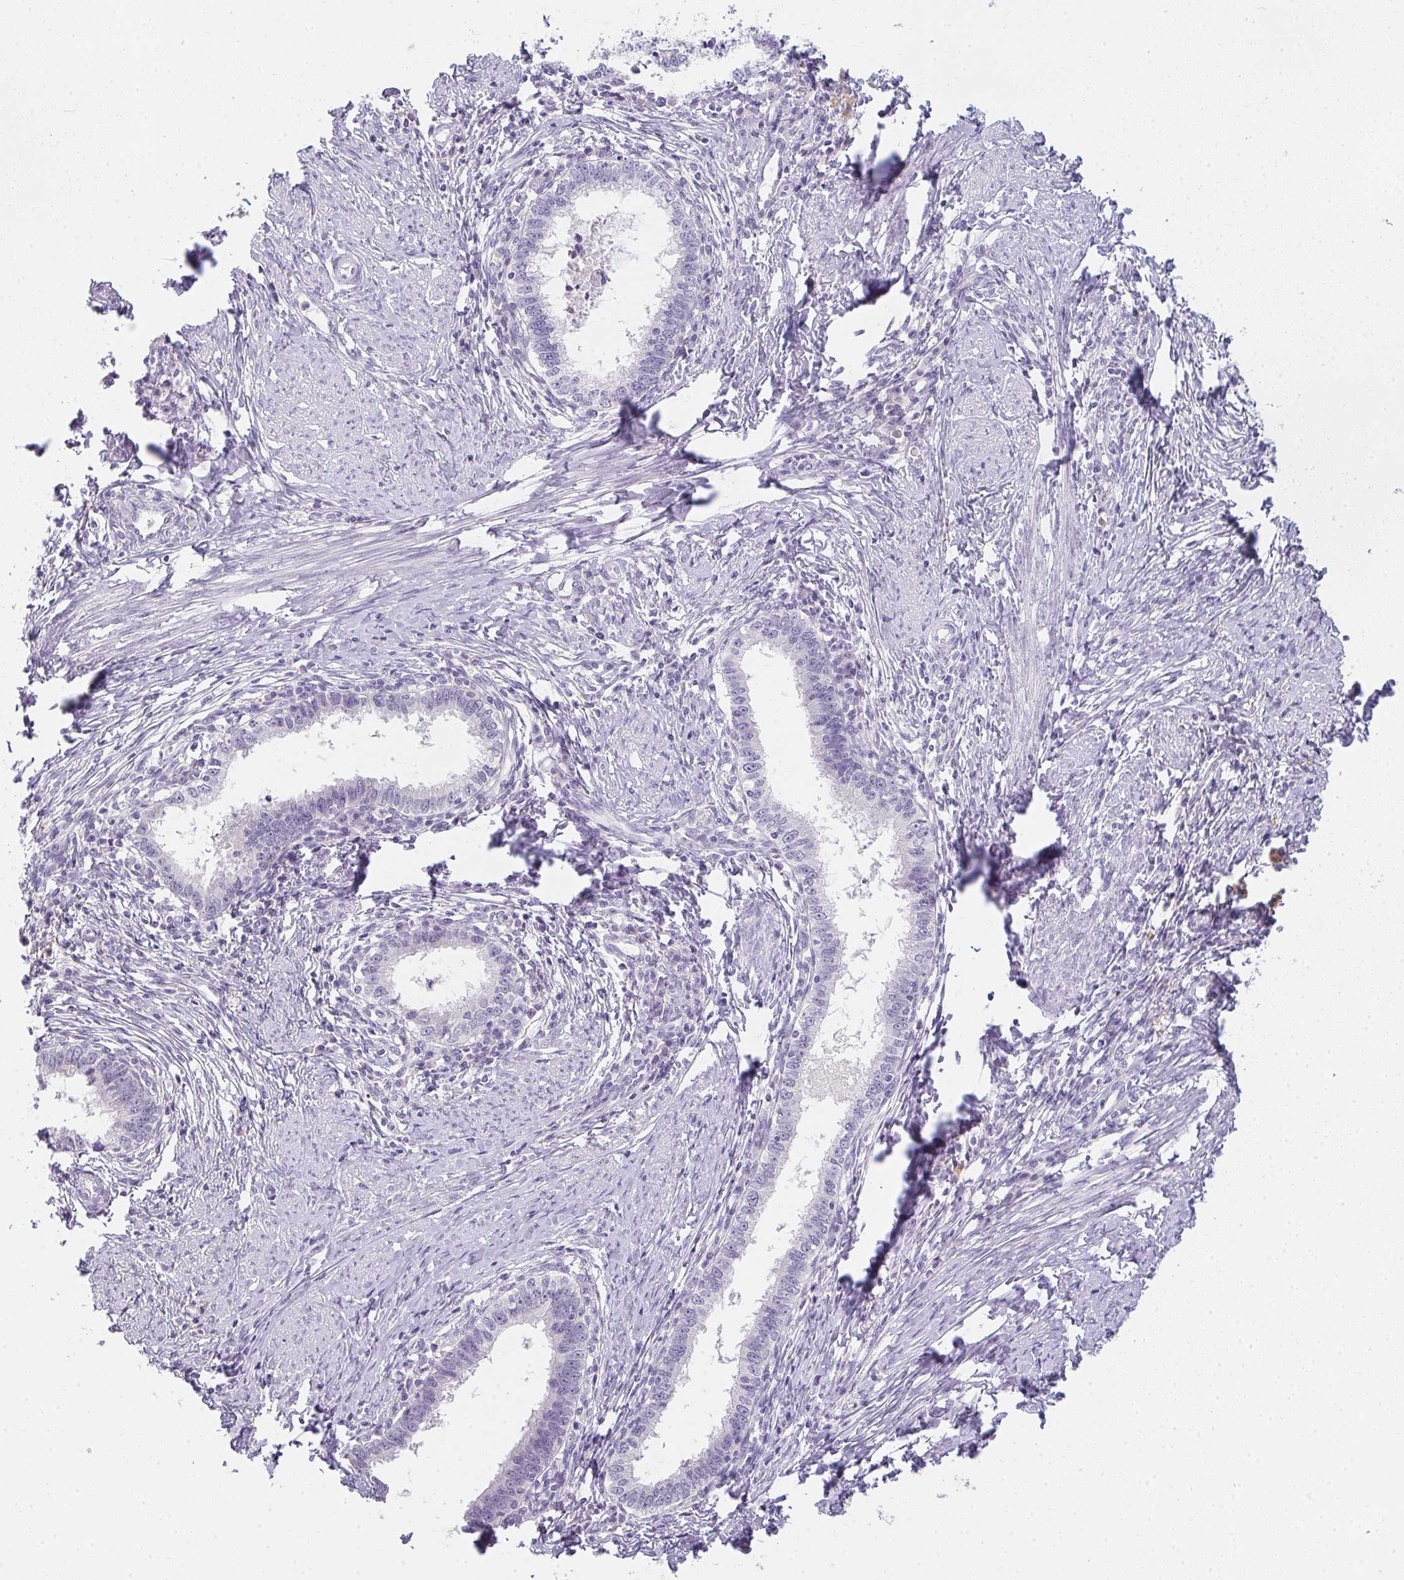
{"staining": {"intensity": "negative", "quantity": "none", "location": "none"}, "tissue": "cervical cancer", "cell_type": "Tumor cells", "image_type": "cancer", "snomed": [{"axis": "morphology", "description": "Adenocarcinoma, NOS"}, {"axis": "topography", "description": "Cervix"}], "caption": "An IHC image of cervical cancer is shown. There is no staining in tumor cells of cervical cancer.", "gene": "C1QTNF8", "patient": {"sex": "female", "age": 36}}